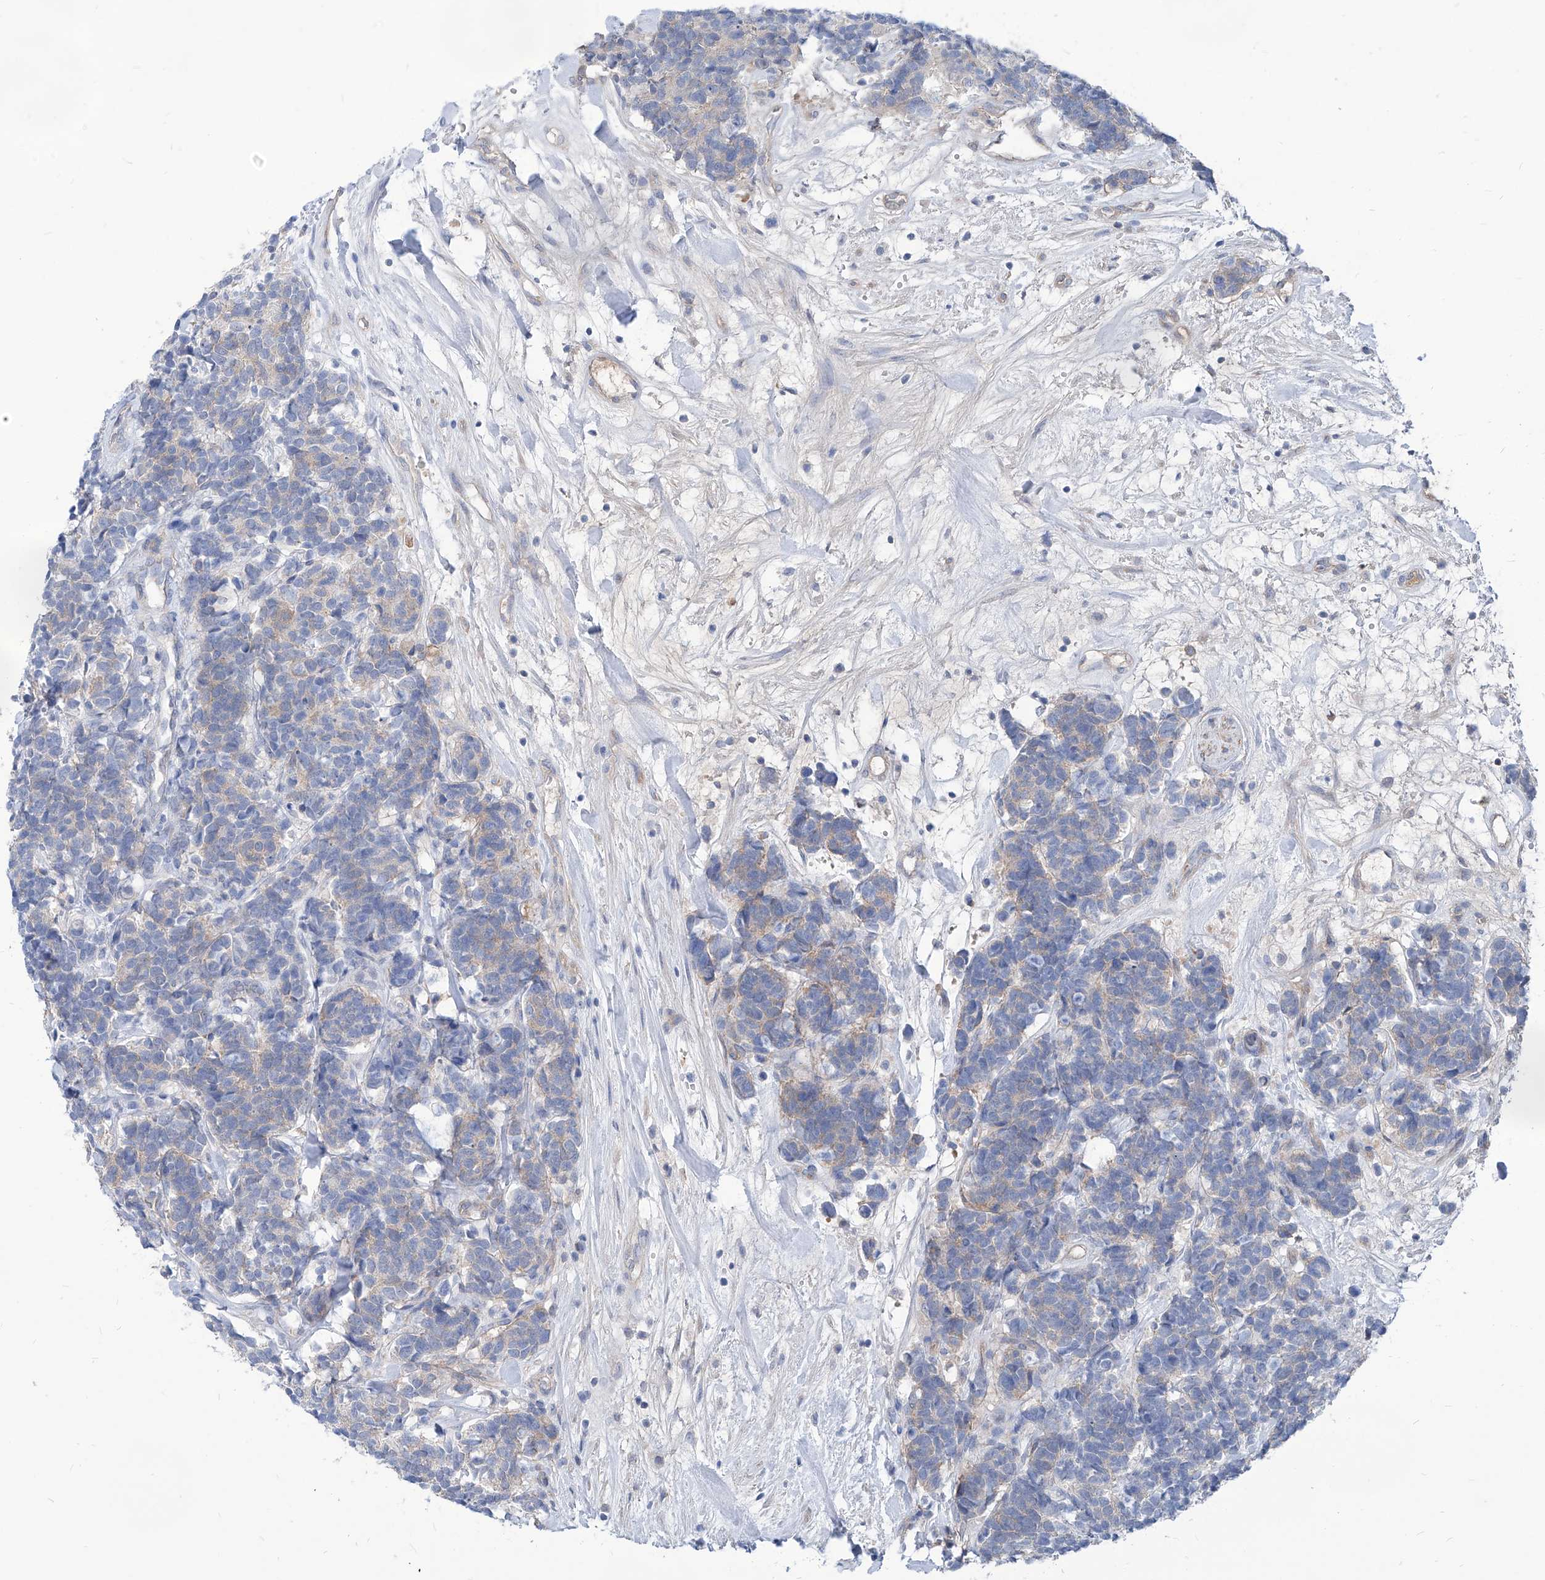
{"staining": {"intensity": "weak", "quantity": "<25%", "location": "cytoplasmic/membranous"}, "tissue": "carcinoid", "cell_type": "Tumor cells", "image_type": "cancer", "snomed": [{"axis": "morphology", "description": "Carcinoma, NOS"}, {"axis": "morphology", "description": "Carcinoid, malignant, NOS"}, {"axis": "topography", "description": "Urinary bladder"}], "caption": "DAB immunohistochemical staining of carcinoid (malignant) reveals no significant positivity in tumor cells. The staining is performed using DAB brown chromogen with nuclei counter-stained in using hematoxylin.", "gene": "AKAP10", "patient": {"sex": "male", "age": 57}}